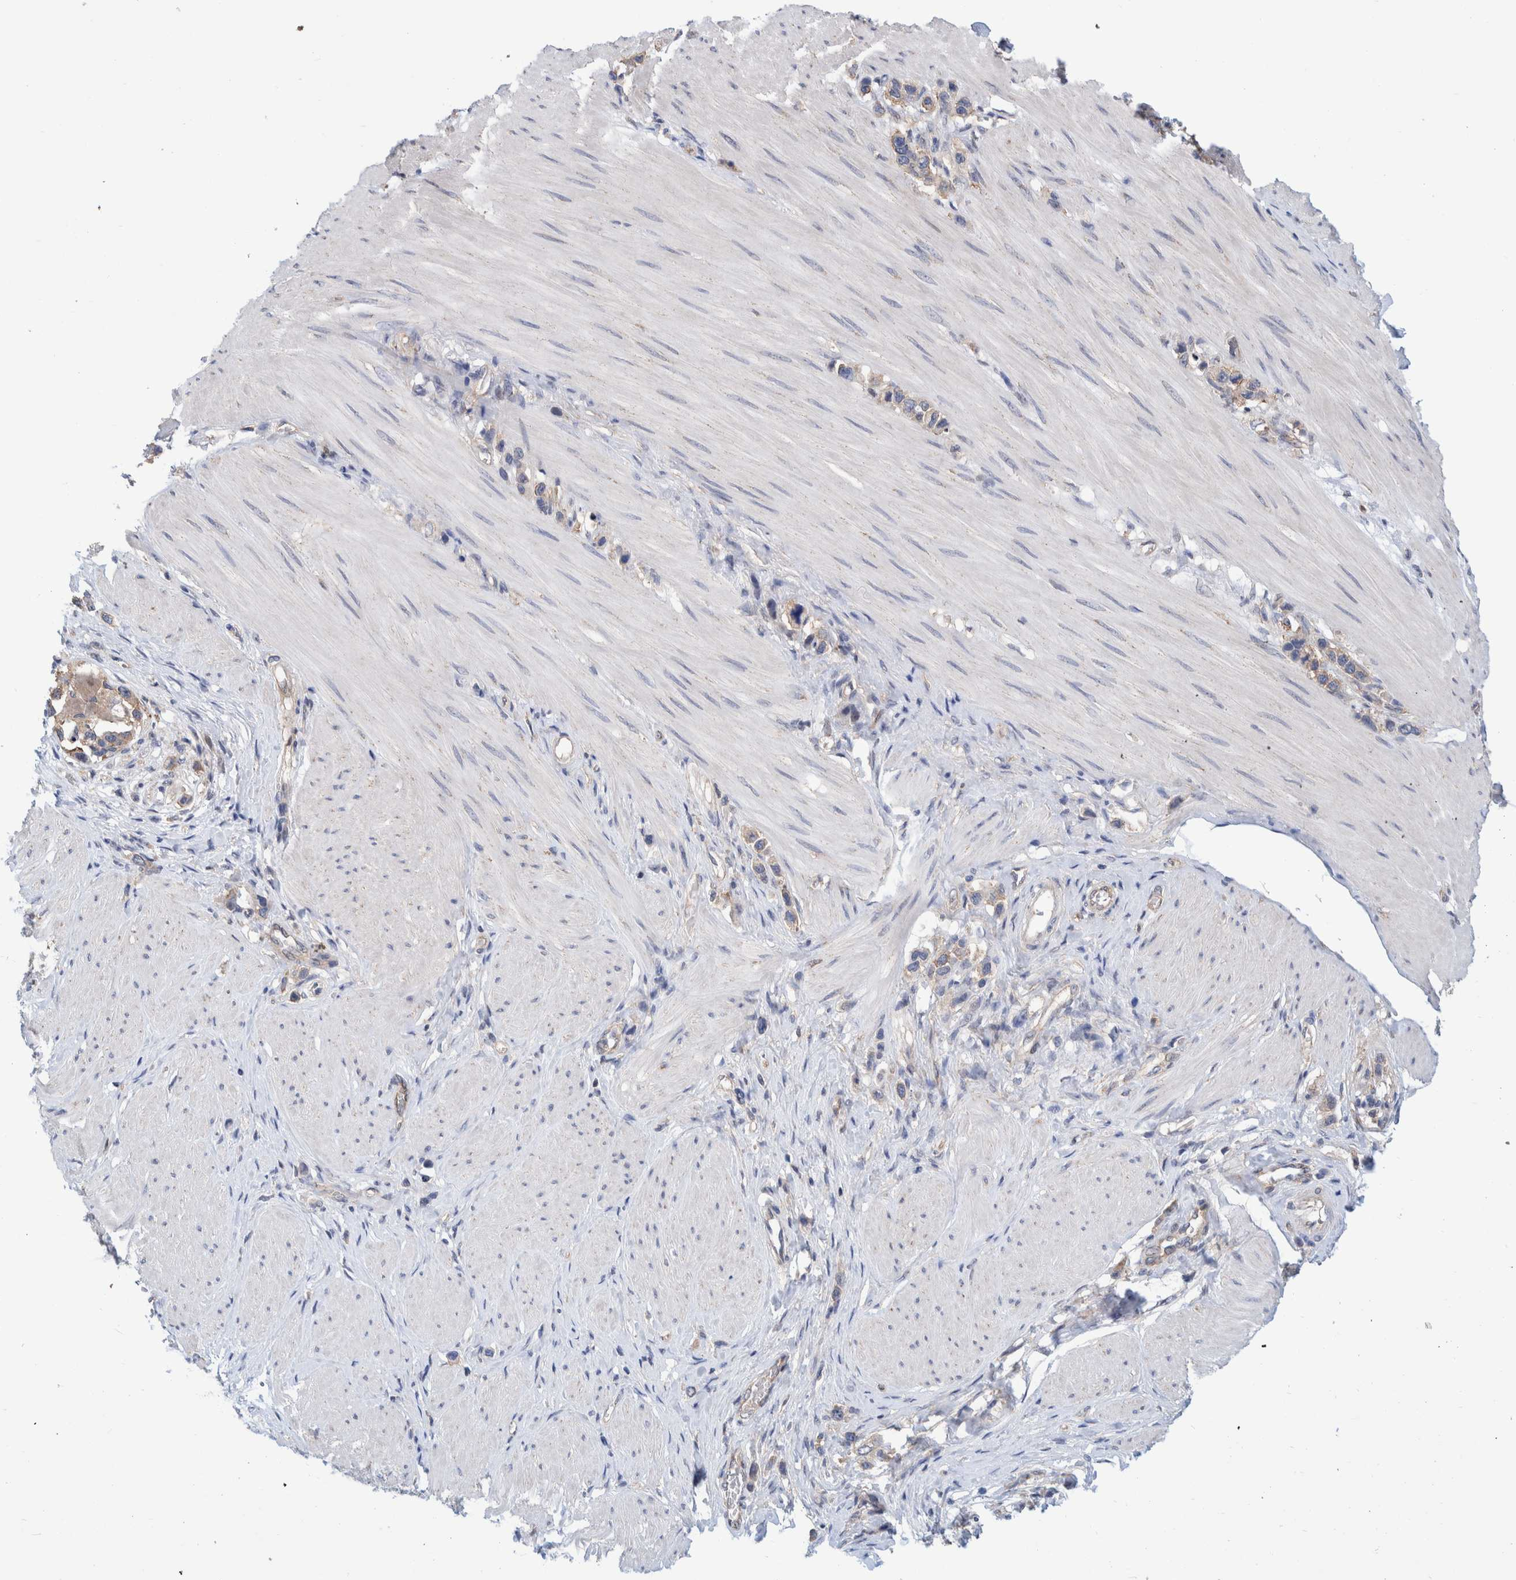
{"staining": {"intensity": "weak", "quantity": "25%-75%", "location": "cytoplasmic/membranous"}, "tissue": "stomach cancer", "cell_type": "Tumor cells", "image_type": "cancer", "snomed": [{"axis": "morphology", "description": "Adenocarcinoma, NOS"}, {"axis": "topography", "description": "Stomach"}], "caption": "Stomach cancer (adenocarcinoma) stained for a protein (brown) demonstrates weak cytoplasmic/membranous positive expression in about 25%-75% of tumor cells.", "gene": "PFAS", "patient": {"sex": "female", "age": 65}}